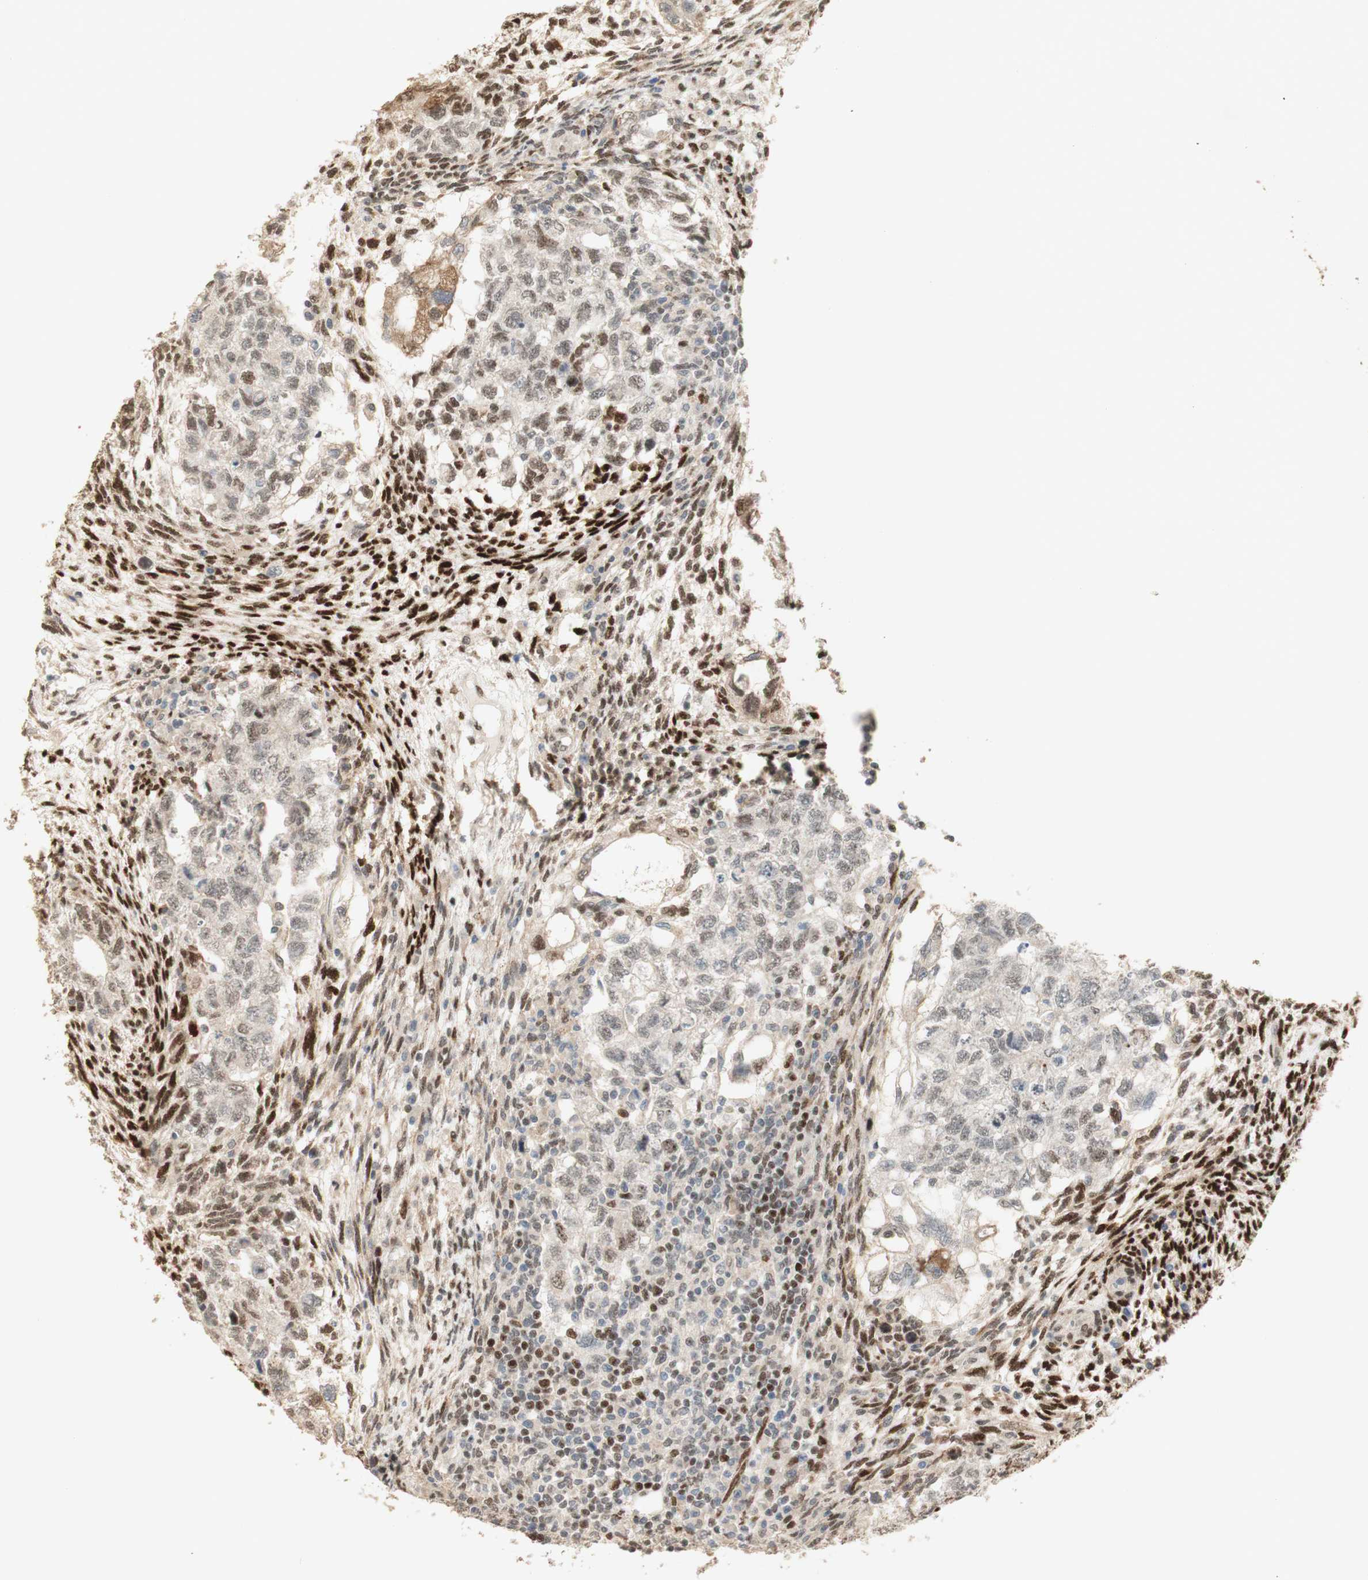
{"staining": {"intensity": "strong", "quantity": "25%-75%", "location": "nuclear"}, "tissue": "testis cancer", "cell_type": "Tumor cells", "image_type": "cancer", "snomed": [{"axis": "morphology", "description": "Normal tissue, NOS"}, {"axis": "morphology", "description": "Carcinoma, Embryonal, NOS"}, {"axis": "topography", "description": "Testis"}], "caption": "About 25%-75% of tumor cells in human embryonal carcinoma (testis) show strong nuclear protein expression as visualized by brown immunohistochemical staining.", "gene": "FOXP1", "patient": {"sex": "male", "age": 36}}